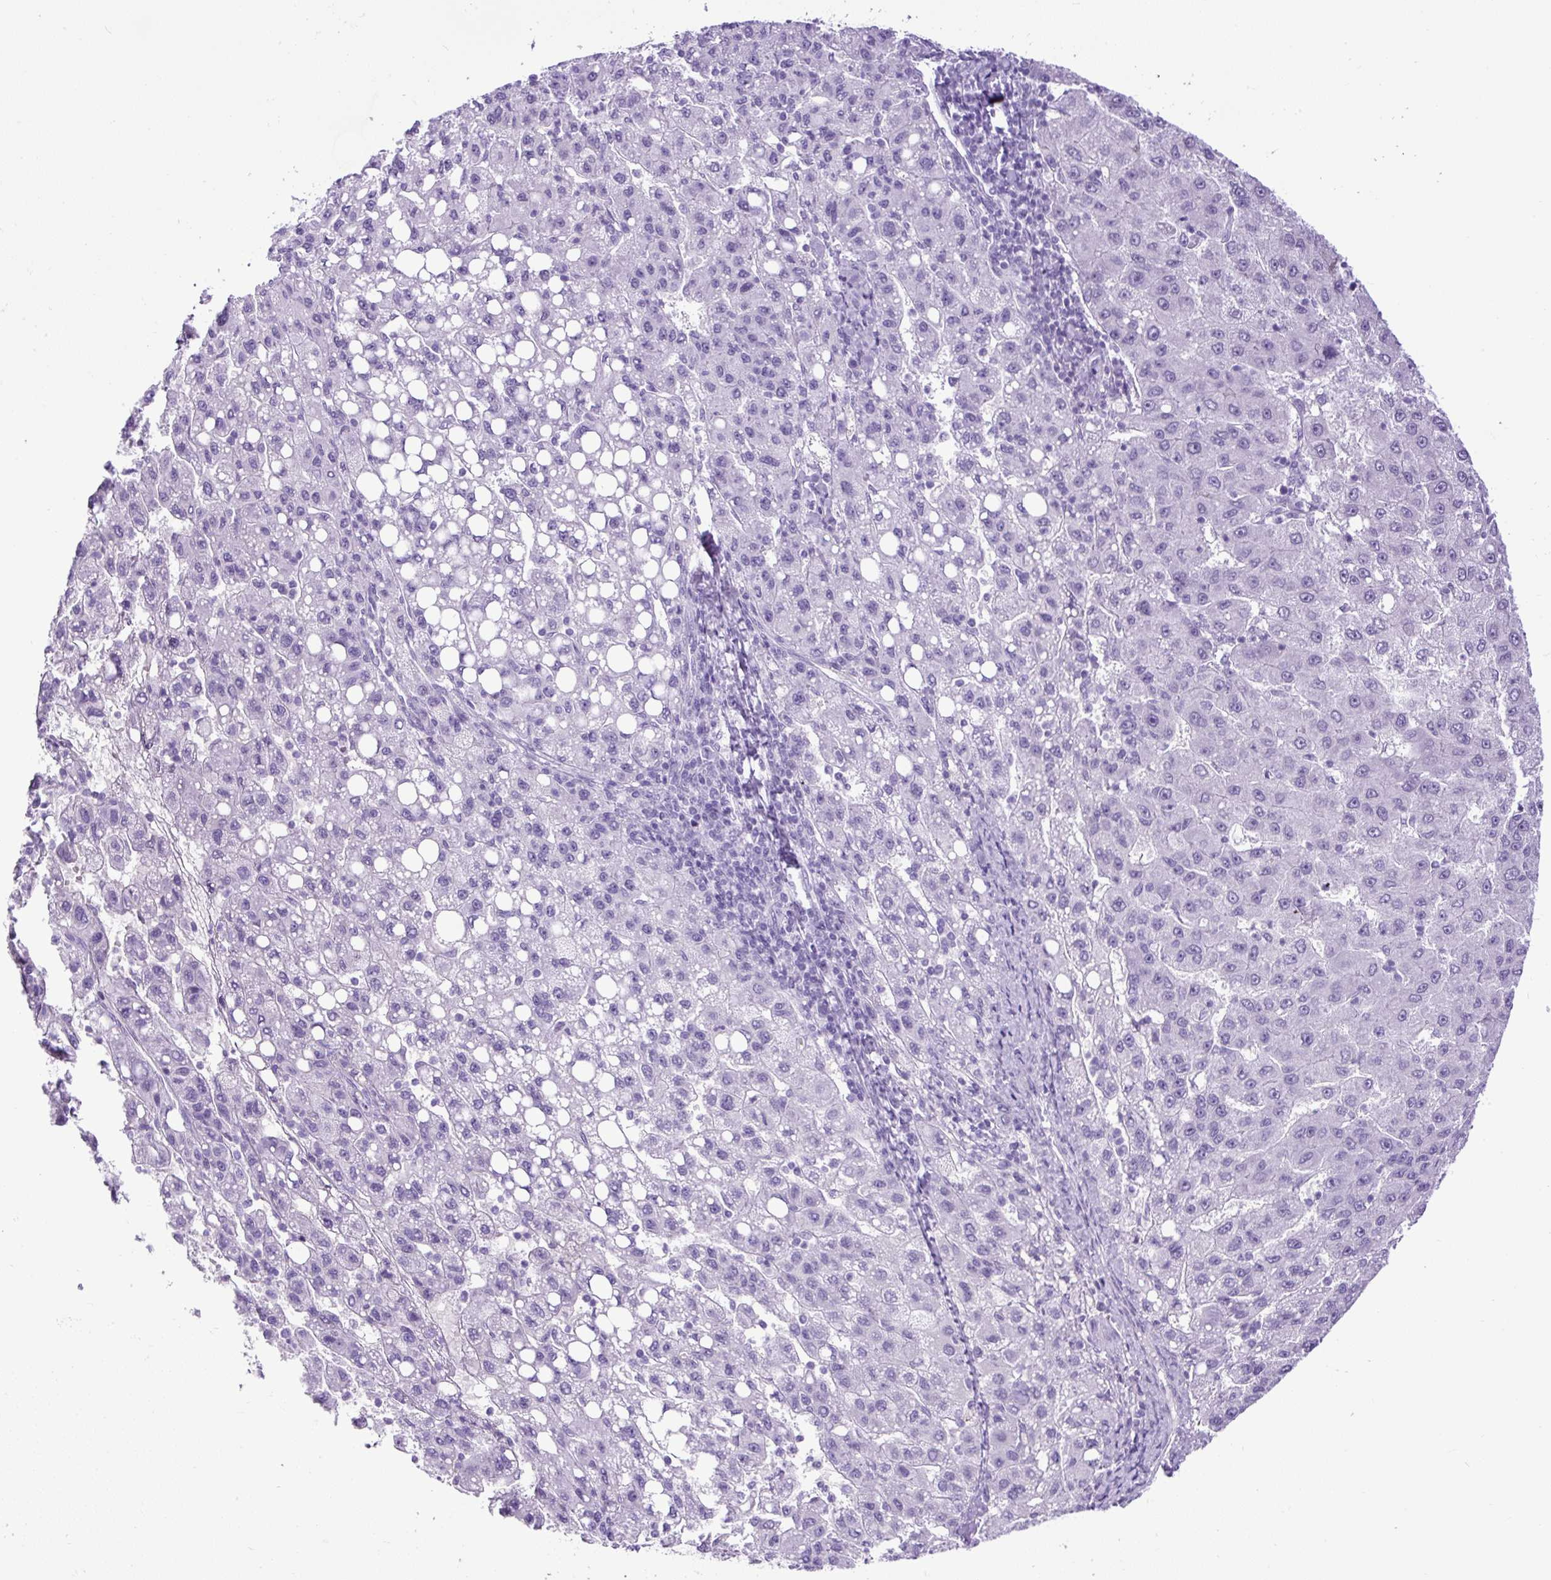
{"staining": {"intensity": "negative", "quantity": "none", "location": "none"}, "tissue": "liver cancer", "cell_type": "Tumor cells", "image_type": "cancer", "snomed": [{"axis": "morphology", "description": "Carcinoma, Hepatocellular, NOS"}, {"axis": "topography", "description": "Liver"}], "caption": "Liver cancer (hepatocellular carcinoma) was stained to show a protein in brown. There is no significant positivity in tumor cells.", "gene": "CEL", "patient": {"sex": "female", "age": 82}}